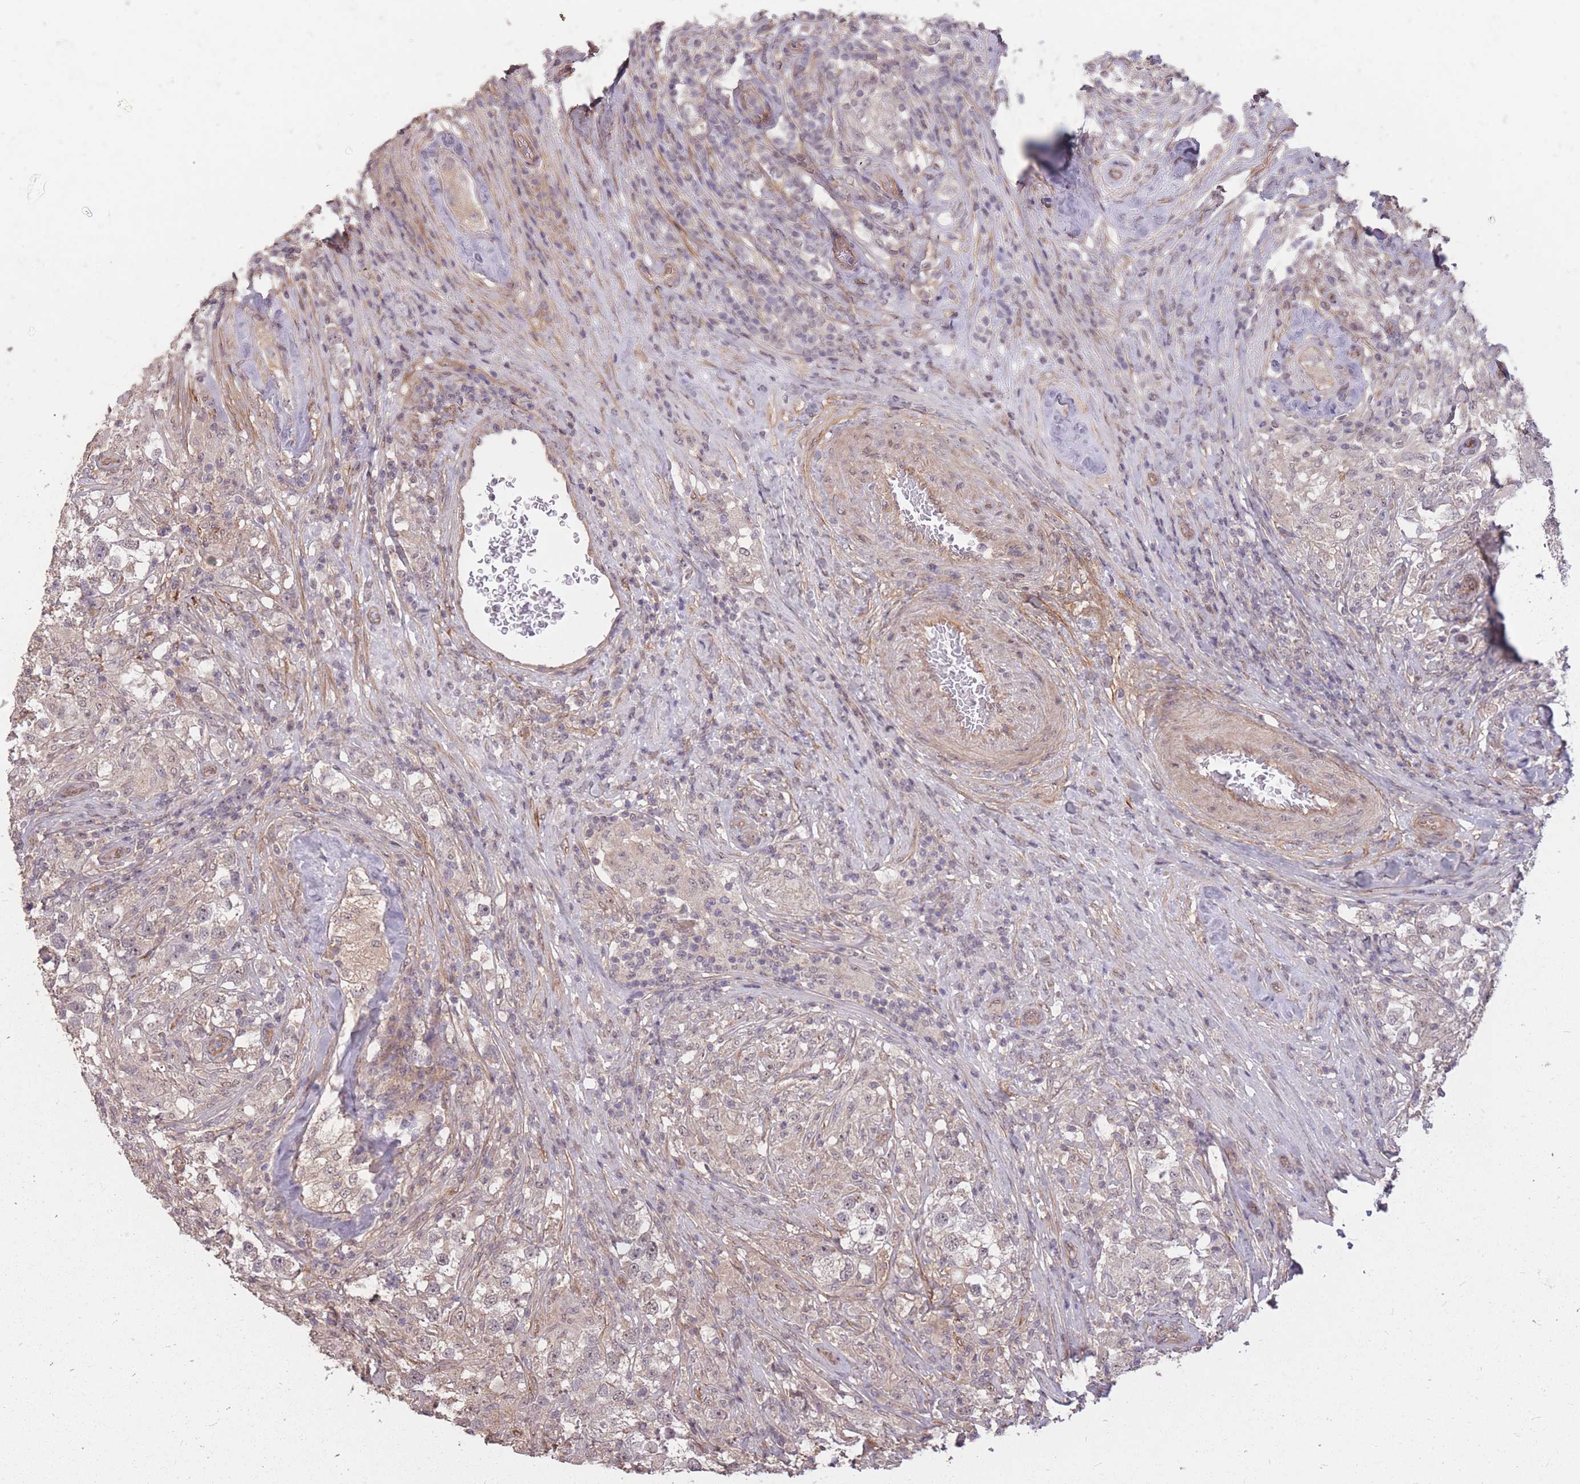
{"staining": {"intensity": "negative", "quantity": "none", "location": "none"}, "tissue": "testis cancer", "cell_type": "Tumor cells", "image_type": "cancer", "snomed": [{"axis": "morphology", "description": "Seminoma, NOS"}, {"axis": "topography", "description": "Testis"}], "caption": "Immunohistochemical staining of testis cancer (seminoma) demonstrates no significant expression in tumor cells. (Stains: DAB (3,3'-diaminobenzidine) immunohistochemistry (IHC) with hematoxylin counter stain, Microscopy: brightfield microscopy at high magnification).", "gene": "DYNC1LI2", "patient": {"sex": "male", "age": 46}}